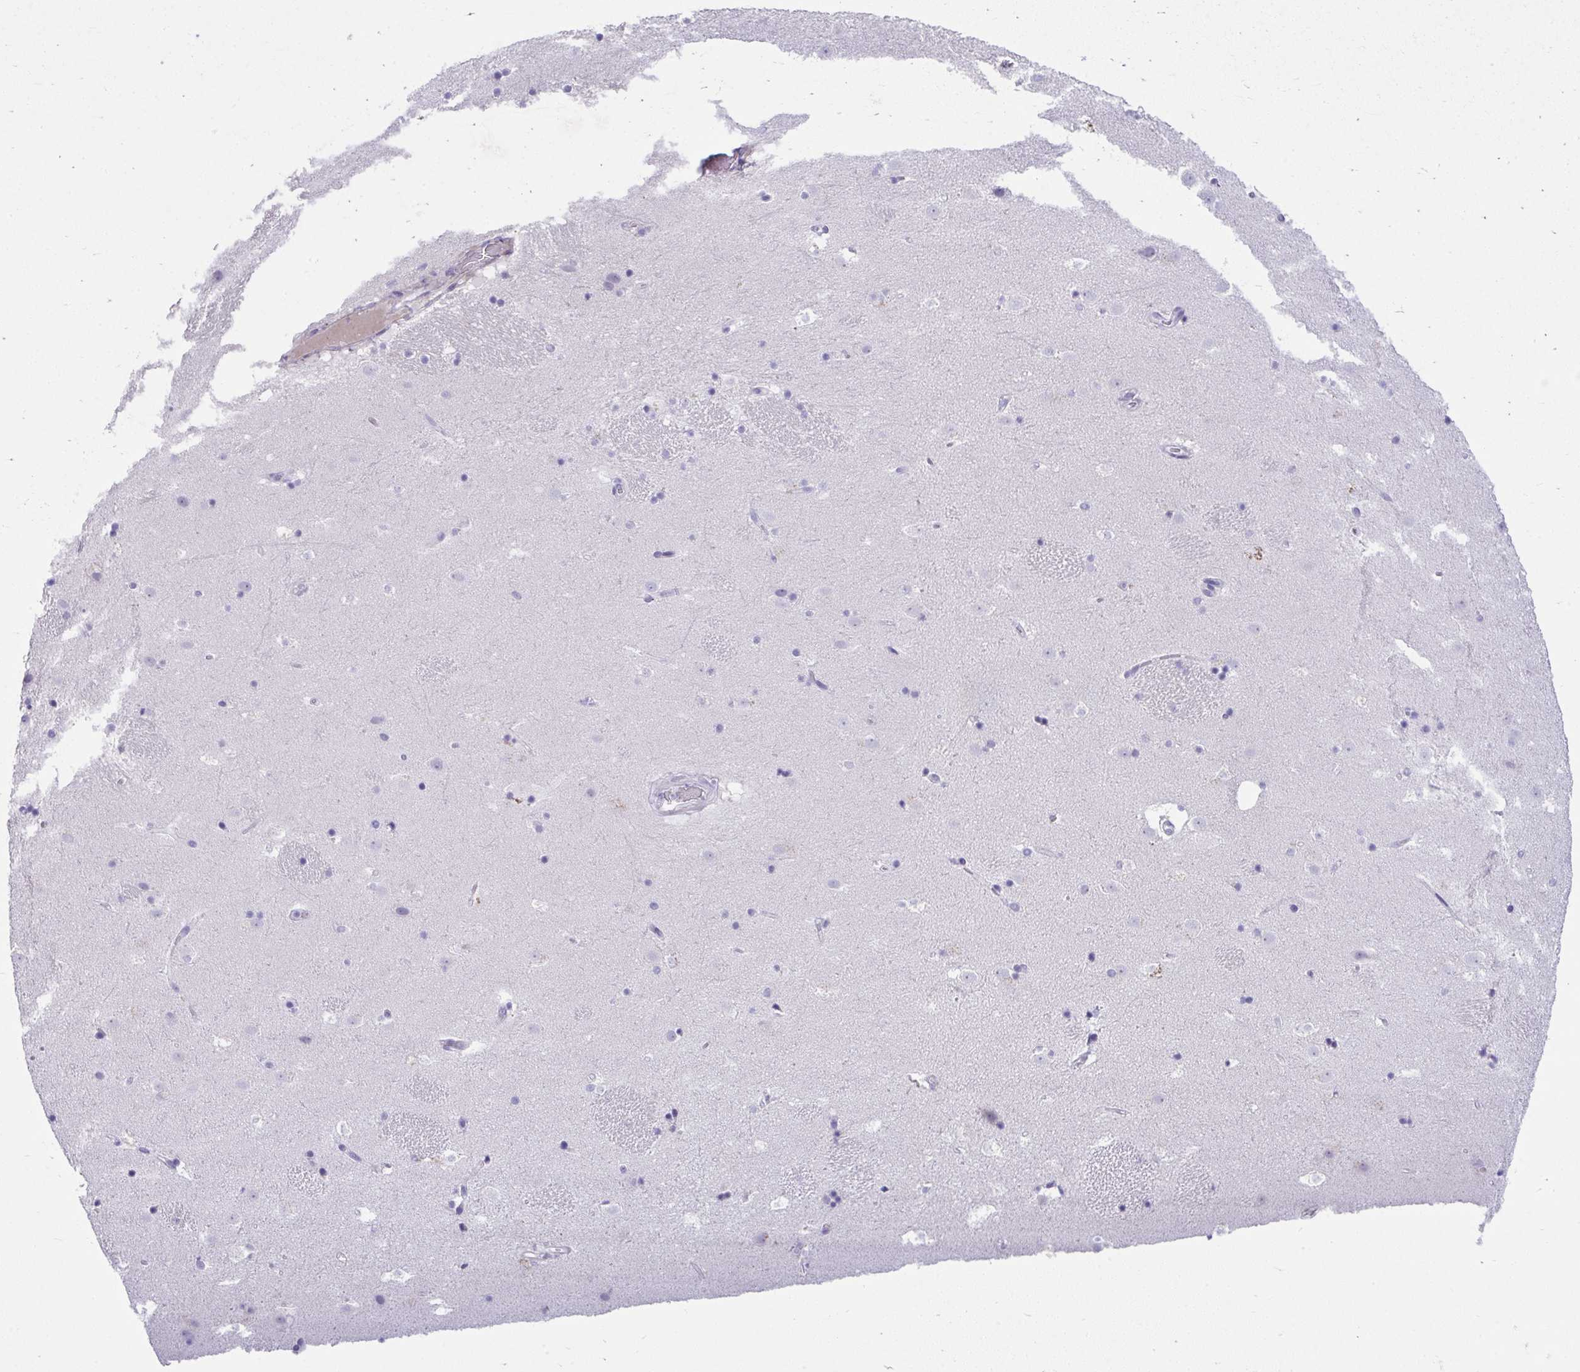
{"staining": {"intensity": "negative", "quantity": "none", "location": "none"}, "tissue": "caudate", "cell_type": "Glial cells", "image_type": "normal", "snomed": [{"axis": "morphology", "description": "Normal tissue, NOS"}, {"axis": "topography", "description": "Lateral ventricle wall"}], "caption": "A micrograph of human caudate is negative for staining in glial cells. (Brightfield microscopy of DAB IHC at high magnification).", "gene": "PIGZ", "patient": {"sex": "male", "age": 37}}